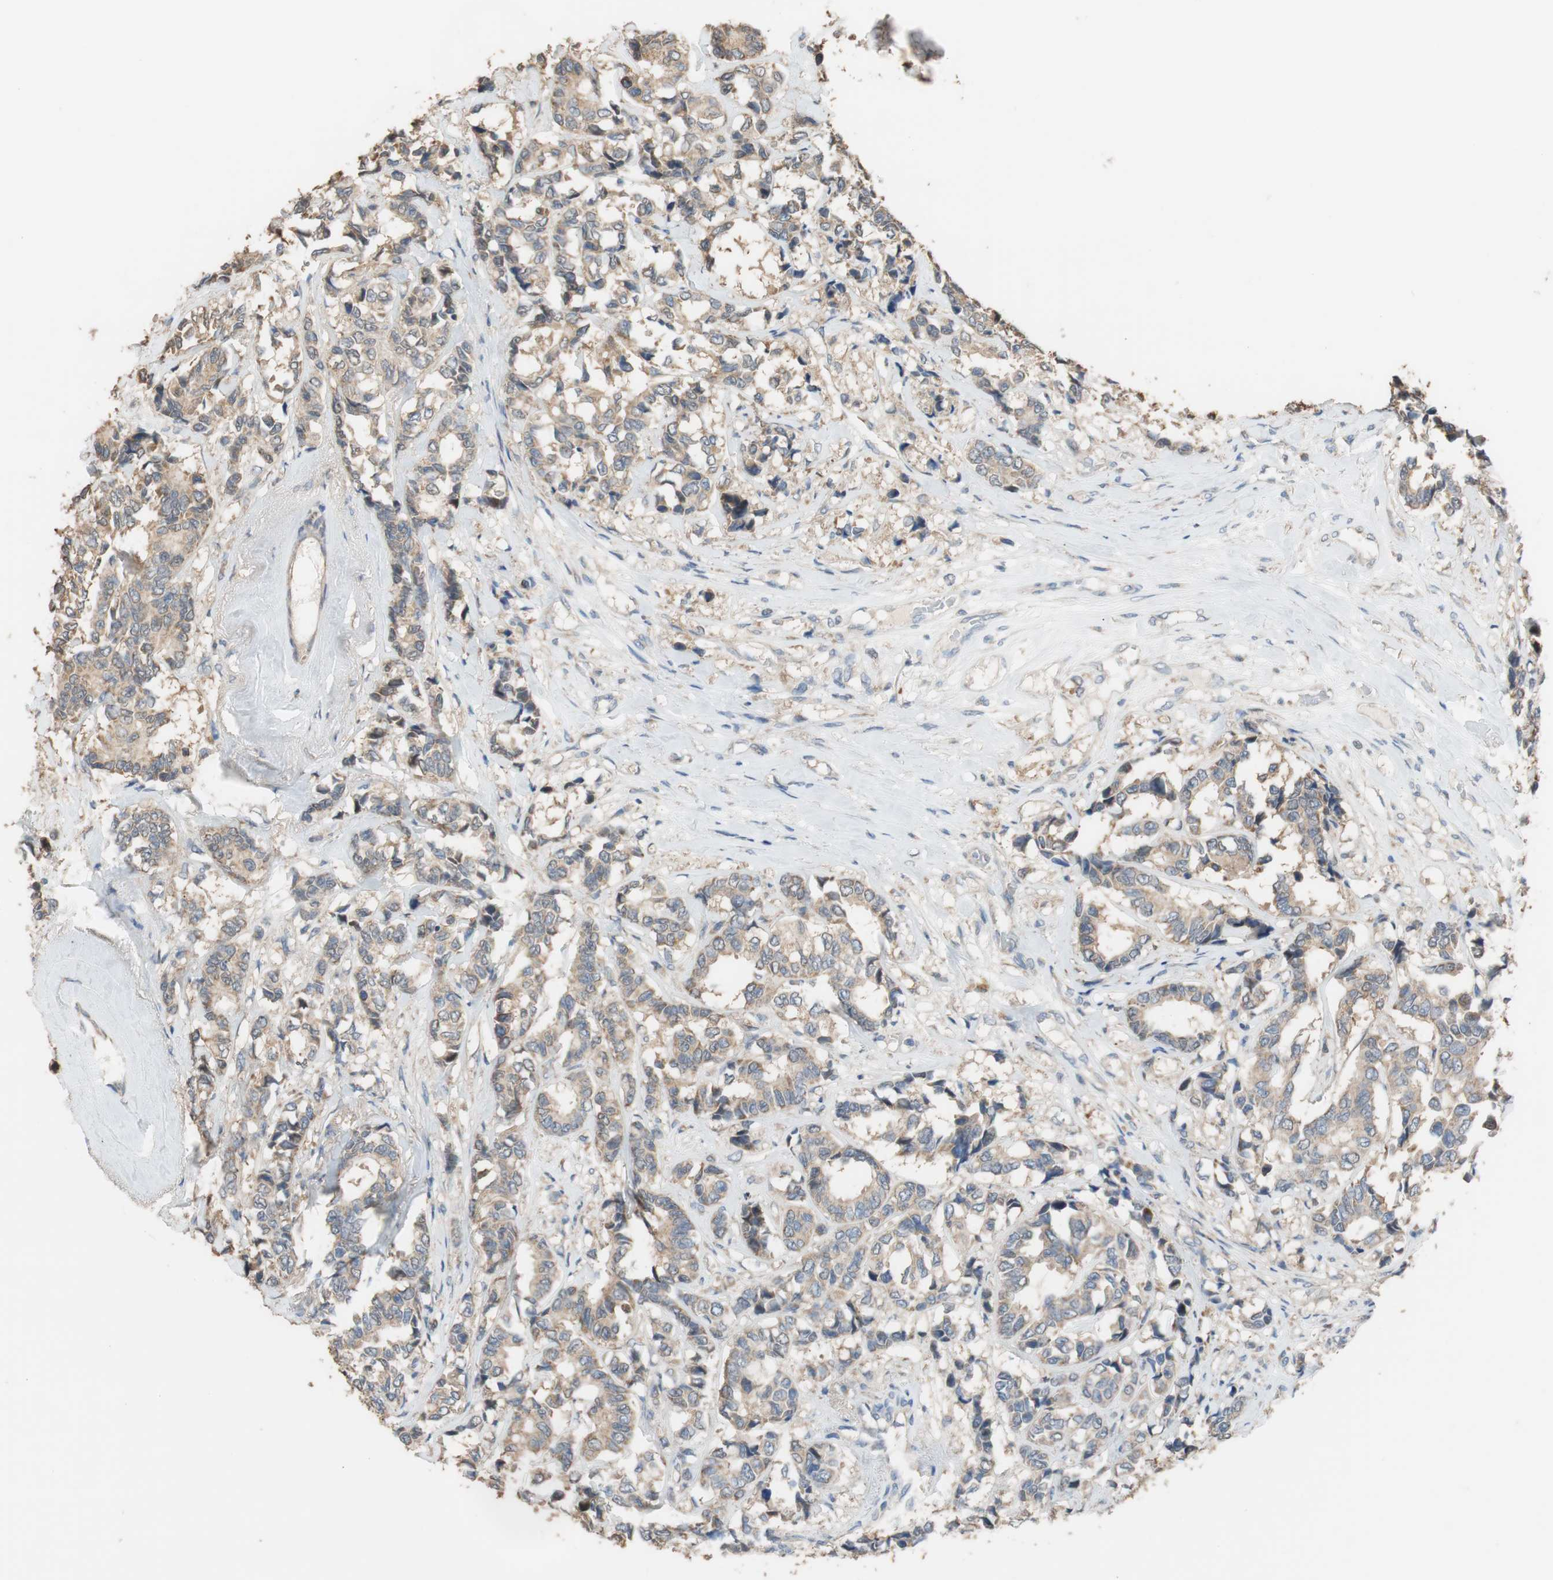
{"staining": {"intensity": "moderate", "quantity": ">75%", "location": "cytoplasmic/membranous"}, "tissue": "breast cancer", "cell_type": "Tumor cells", "image_type": "cancer", "snomed": [{"axis": "morphology", "description": "Duct carcinoma"}, {"axis": "topography", "description": "Breast"}], "caption": "Approximately >75% of tumor cells in breast cancer show moderate cytoplasmic/membranous protein expression as visualized by brown immunohistochemical staining.", "gene": "ALDH1A2", "patient": {"sex": "female", "age": 87}}